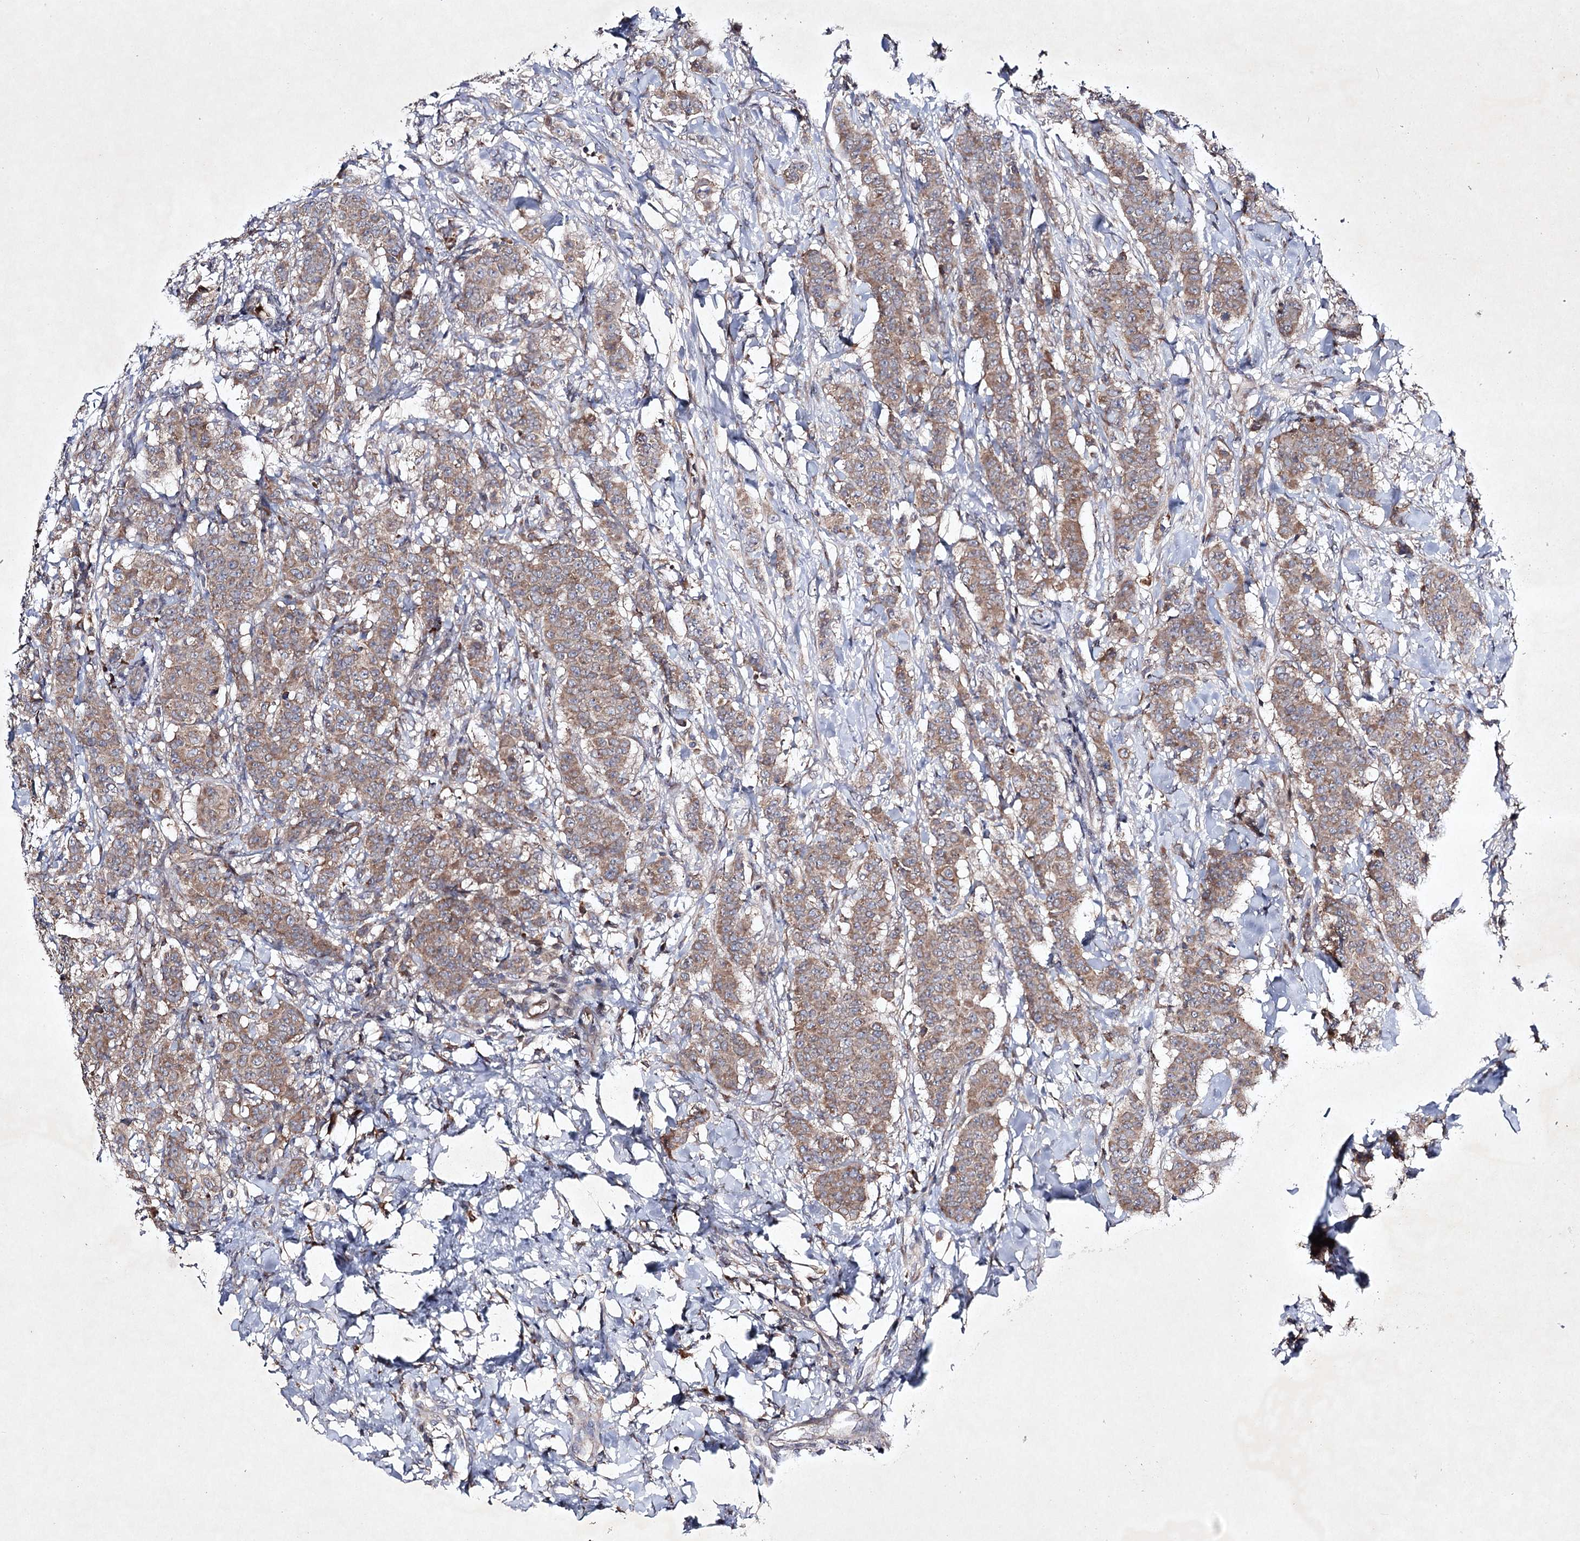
{"staining": {"intensity": "moderate", "quantity": ">75%", "location": "cytoplasmic/membranous"}, "tissue": "breast cancer", "cell_type": "Tumor cells", "image_type": "cancer", "snomed": [{"axis": "morphology", "description": "Duct carcinoma"}, {"axis": "topography", "description": "Breast"}], "caption": "There is medium levels of moderate cytoplasmic/membranous expression in tumor cells of breast cancer, as demonstrated by immunohistochemical staining (brown color).", "gene": "ALG9", "patient": {"sex": "female", "age": 40}}